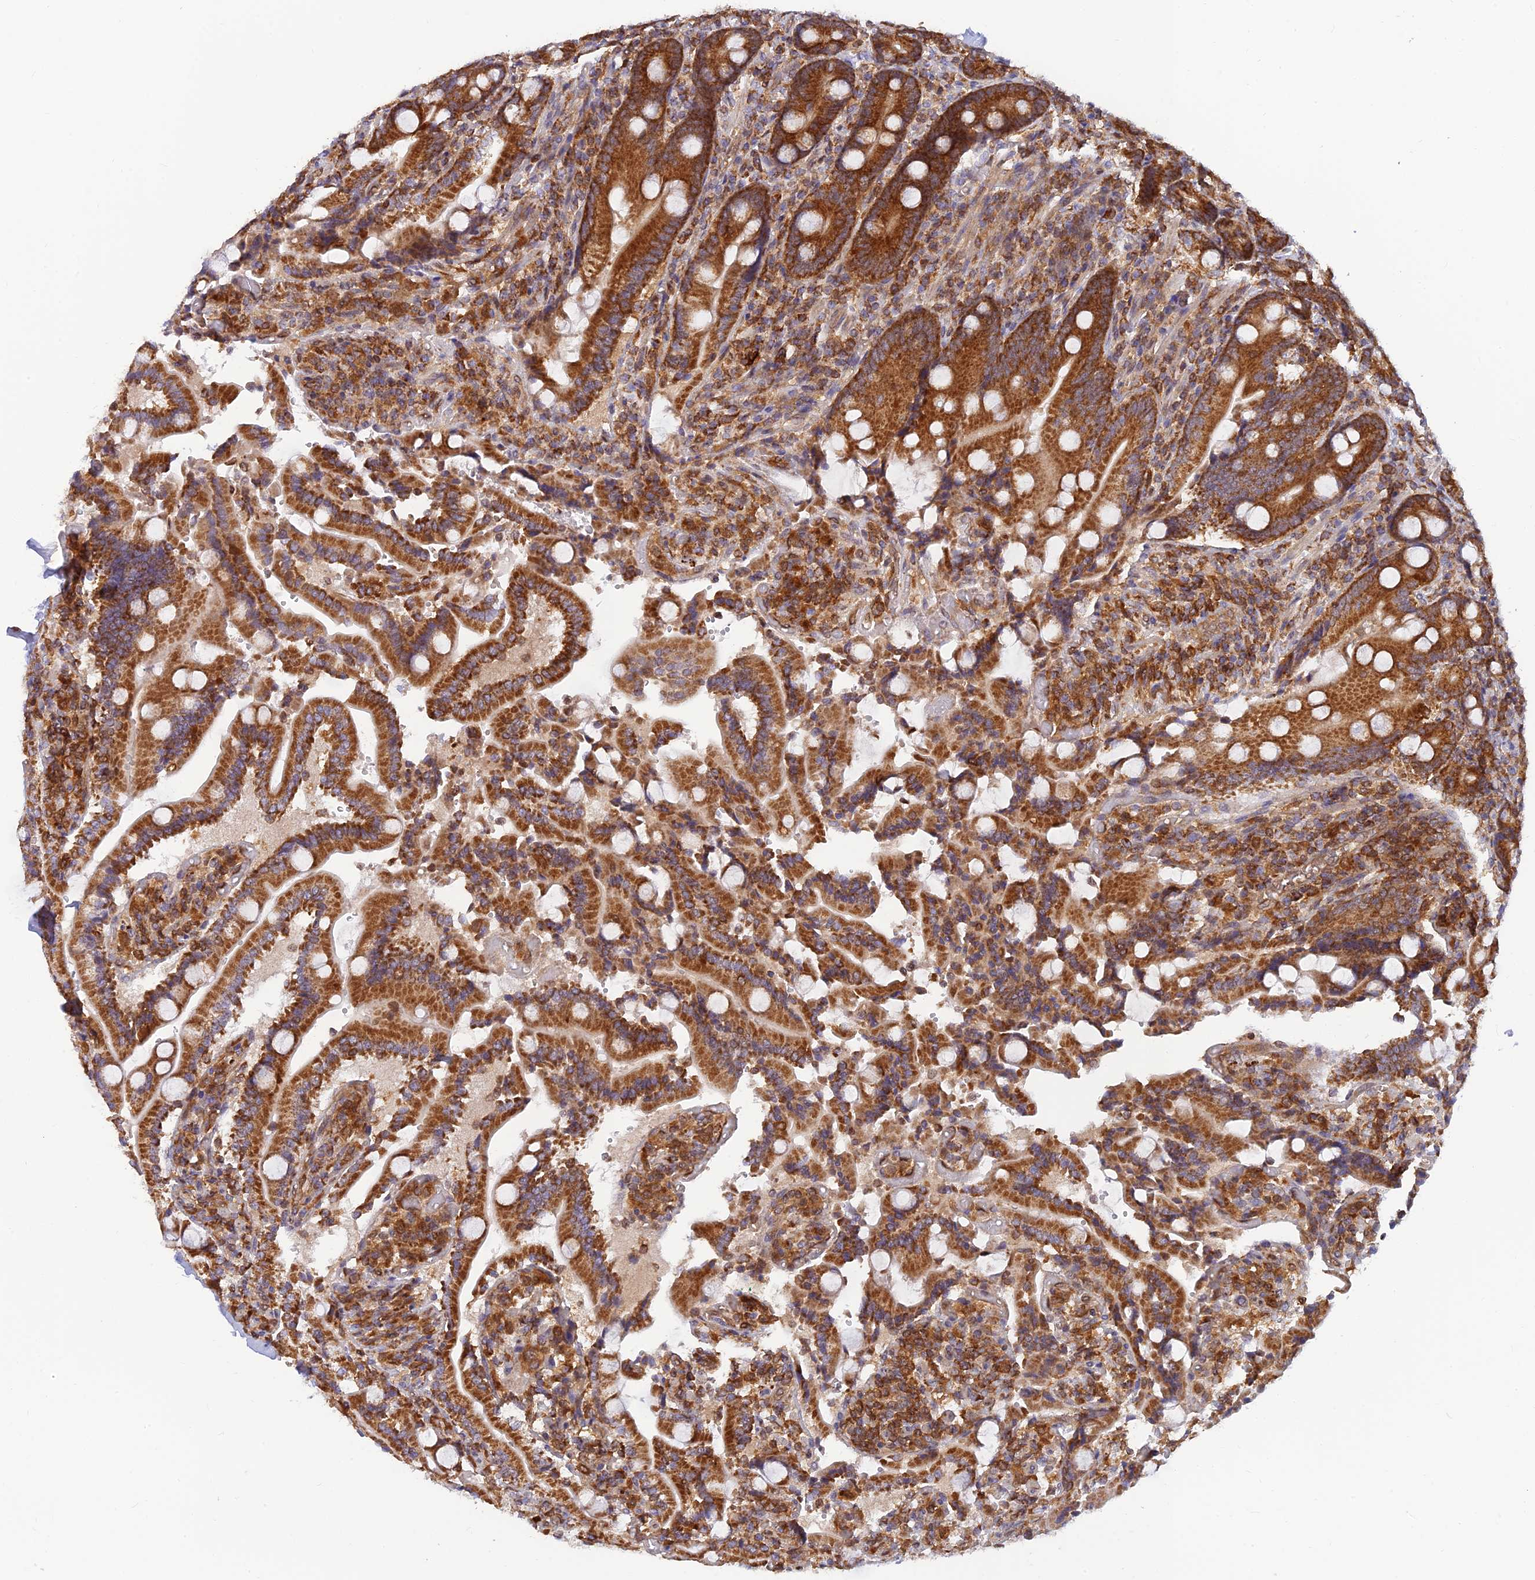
{"staining": {"intensity": "strong", "quantity": ">75%", "location": "cytoplasmic/membranous"}, "tissue": "duodenum", "cell_type": "Glandular cells", "image_type": "normal", "snomed": [{"axis": "morphology", "description": "Normal tissue, NOS"}, {"axis": "topography", "description": "Duodenum"}], "caption": "DAB (3,3'-diaminobenzidine) immunohistochemical staining of normal duodenum reveals strong cytoplasmic/membranous protein staining in approximately >75% of glandular cells. Immunohistochemistry (ihc) stains the protein of interest in brown and the nuclei are stained blue.", "gene": "LYSMD2", "patient": {"sex": "female", "age": 62}}